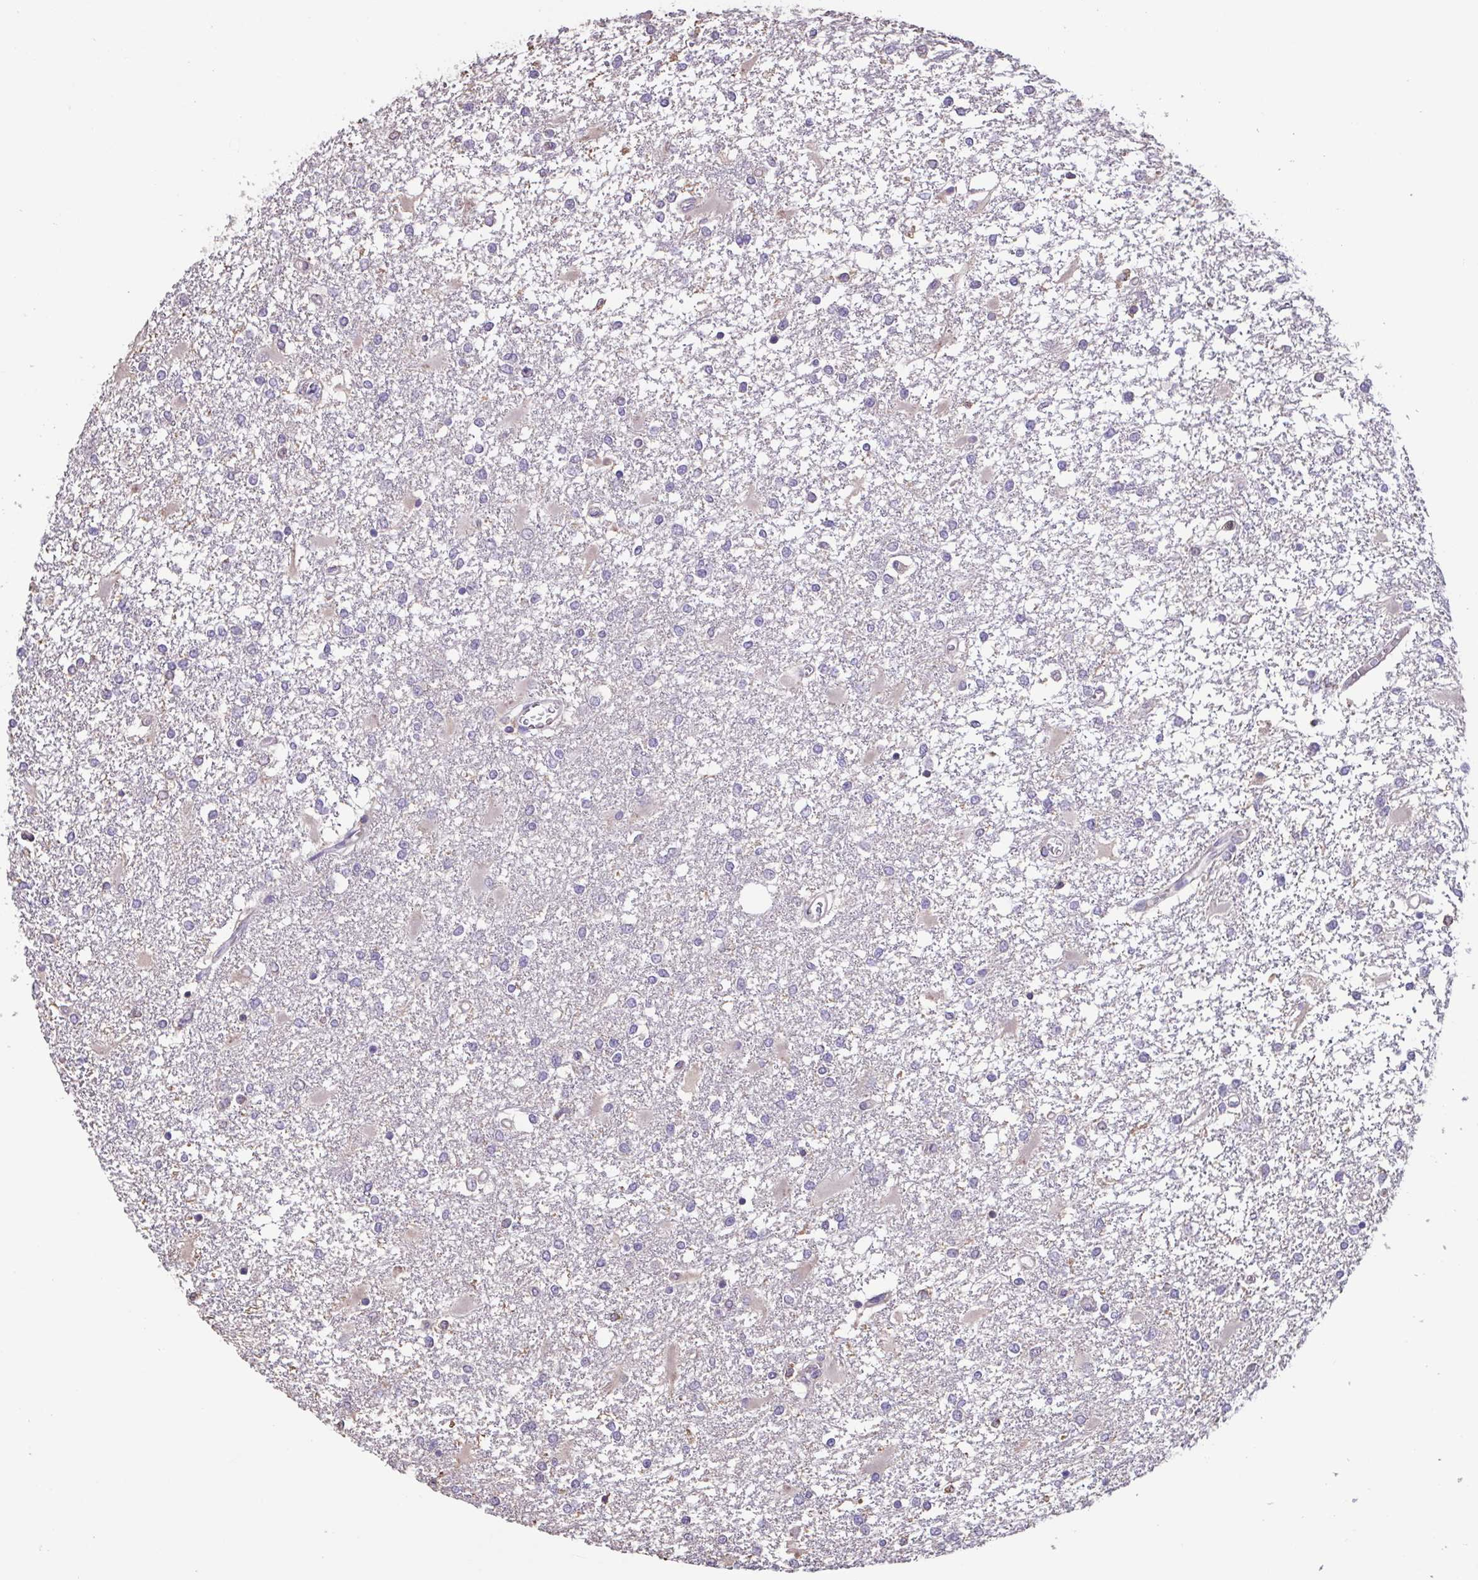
{"staining": {"intensity": "negative", "quantity": "none", "location": "none"}, "tissue": "glioma", "cell_type": "Tumor cells", "image_type": "cancer", "snomed": [{"axis": "morphology", "description": "Glioma, malignant, High grade"}, {"axis": "topography", "description": "Cerebral cortex"}], "caption": "Tumor cells show no significant expression in malignant glioma (high-grade). Nuclei are stained in blue.", "gene": "ACTRT2", "patient": {"sex": "male", "age": 79}}